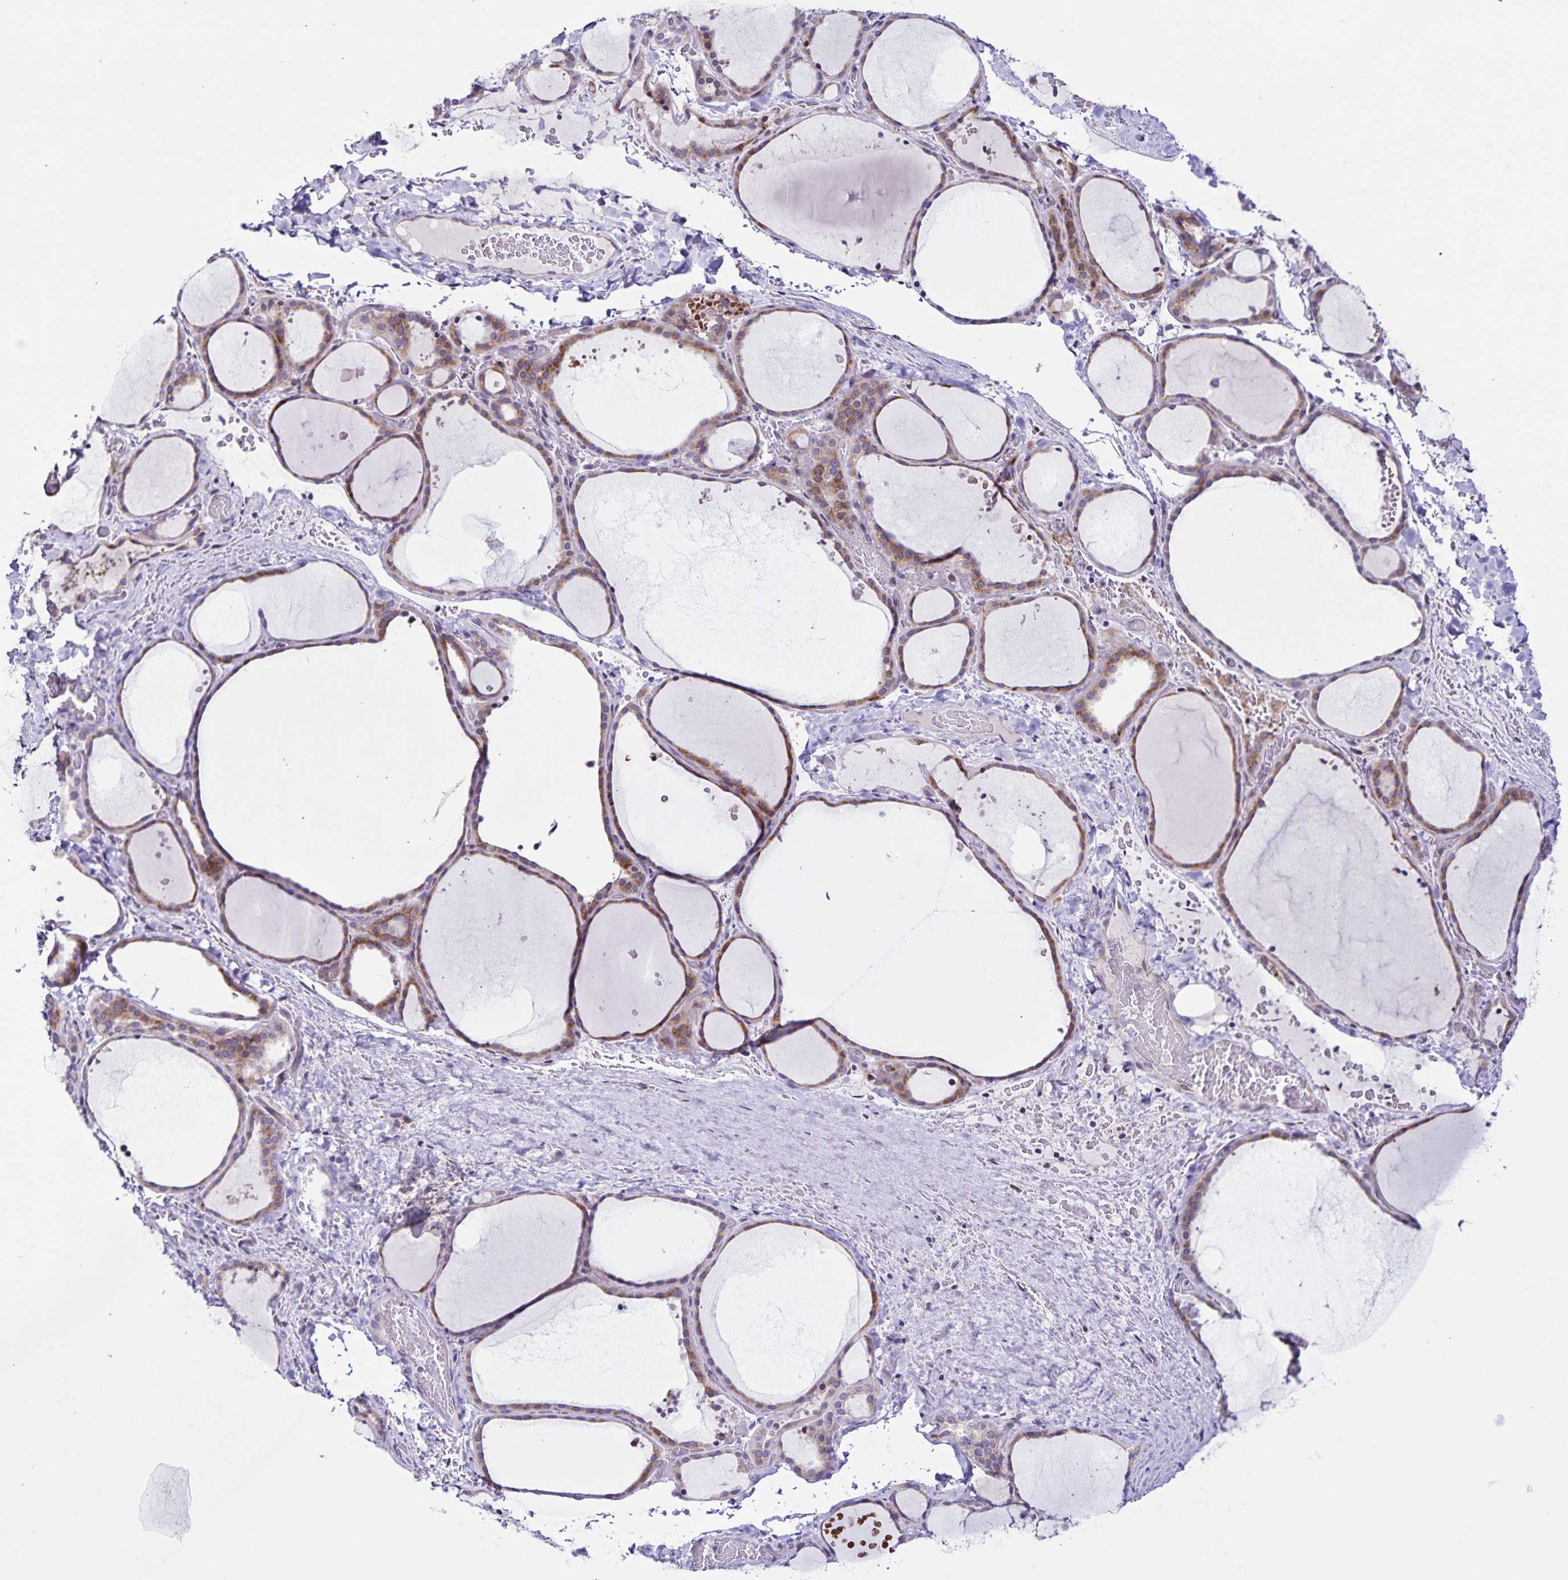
{"staining": {"intensity": "moderate", "quantity": "25%-75%", "location": "cytoplasmic/membranous"}, "tissue": "thyroid gland", "cell_type": "Glandular cells", "image_type": "normal", "snomed": [{"axis": "morphology", "description": "Normal tissue, NOS"}, {"axis": "topography", "description": "Thyroid gland"}], "caption": "Glandular cells reveal medium levels of moderate cytoplasmic/membranous expression in about 25%-75% of cells in normal thyroid gland.", "gene": "RNFT2", "patient": {"sex": "female", "age": 36}}